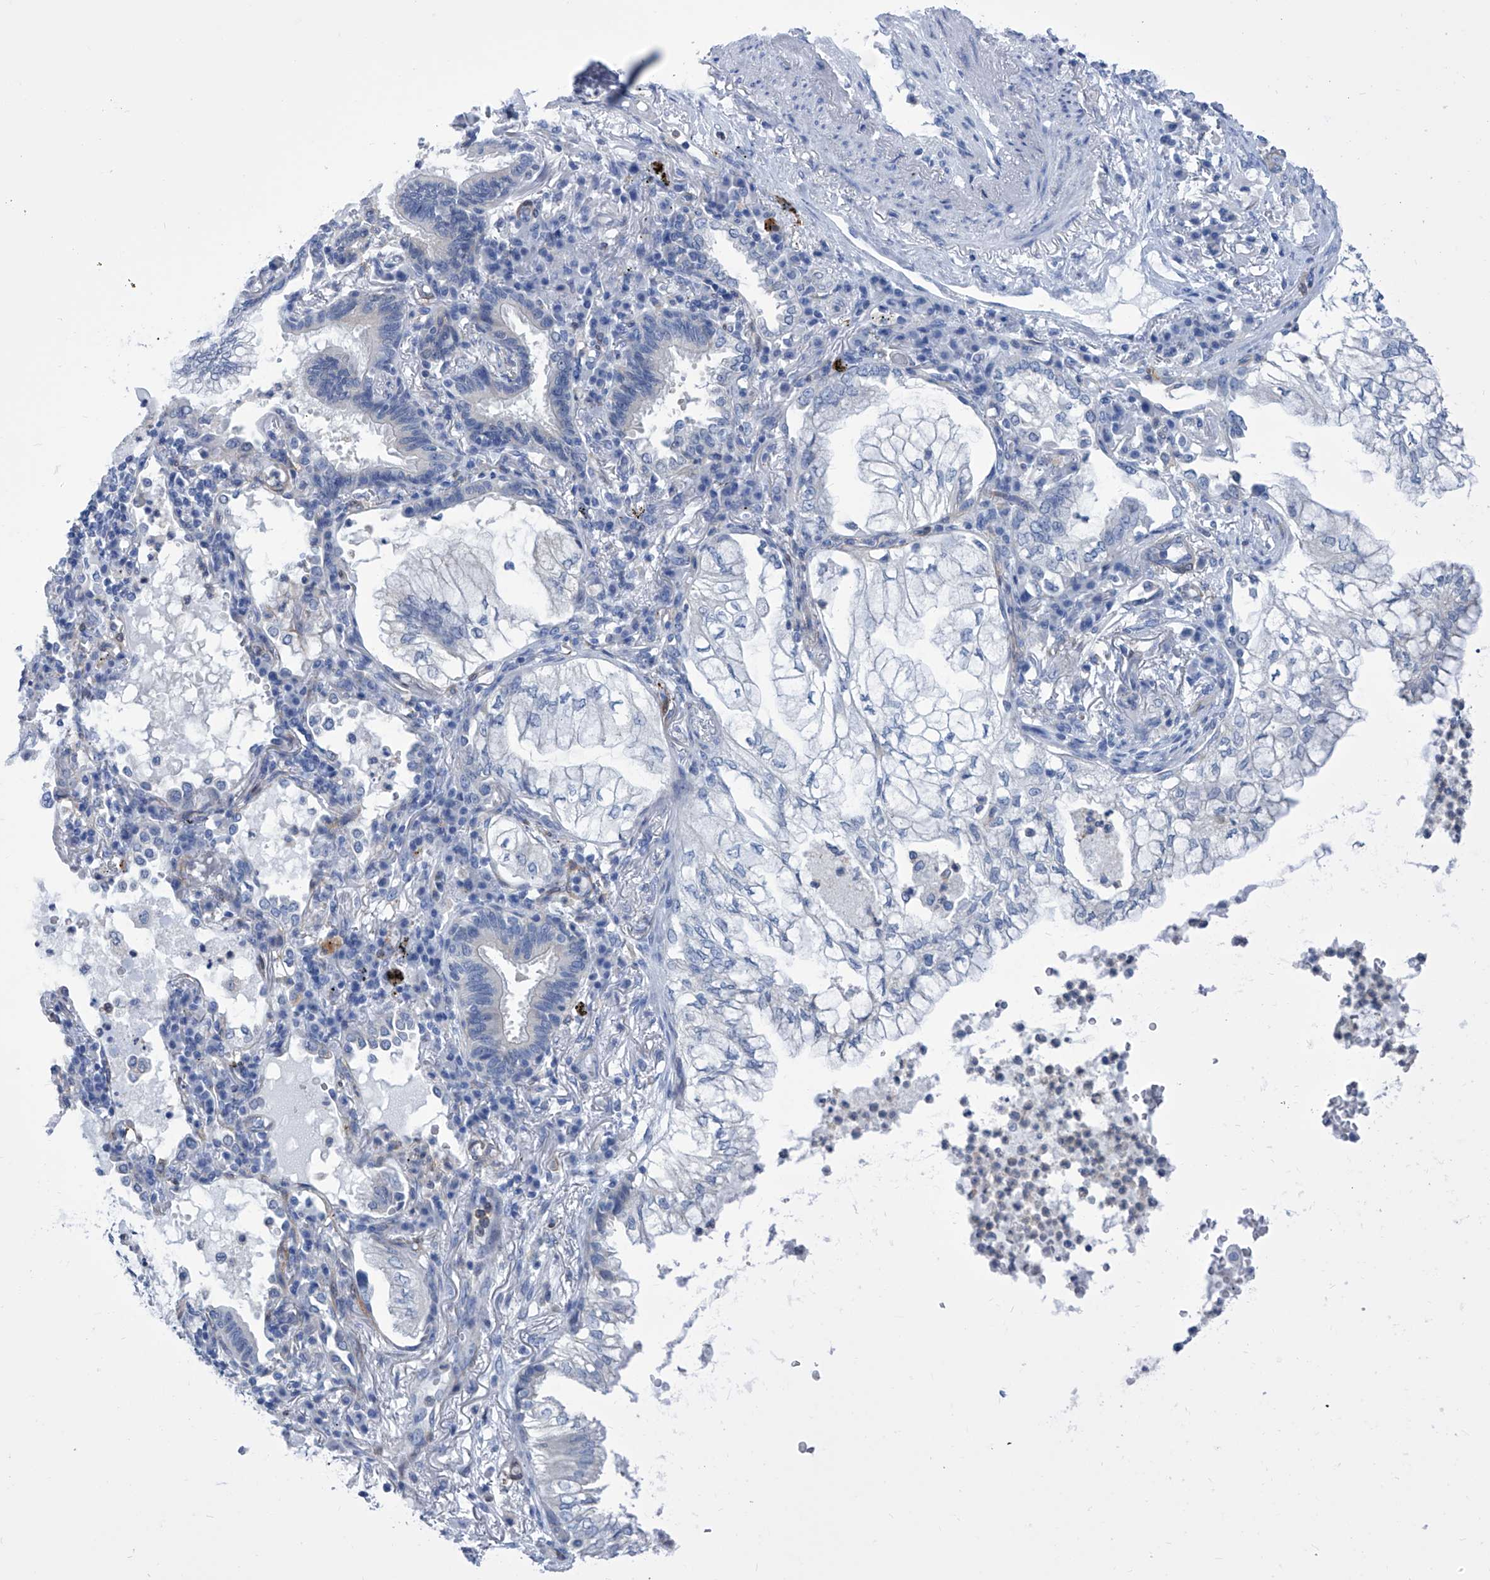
{"staining": {"intensity": "negative", "quantity": "none", "location": "none"}, "tissue": "lung cancer", "cell_type": "Tumor cells", "image_type": "cancer", "snomed": [{"axis": "morphology", "description": "Adenocarcinoma, NOS"}, {"axis": "topography", "description": "Lung"}], "caption": "An image of lung cancer (adenocarcinoma) stained for a protein displays no brown staining in tumor cells. (DAB IHC visualized using brightfield microscopy, high magnification).", "gene": "IMPA2", "patient": {"sex": "female", "age": 70}}